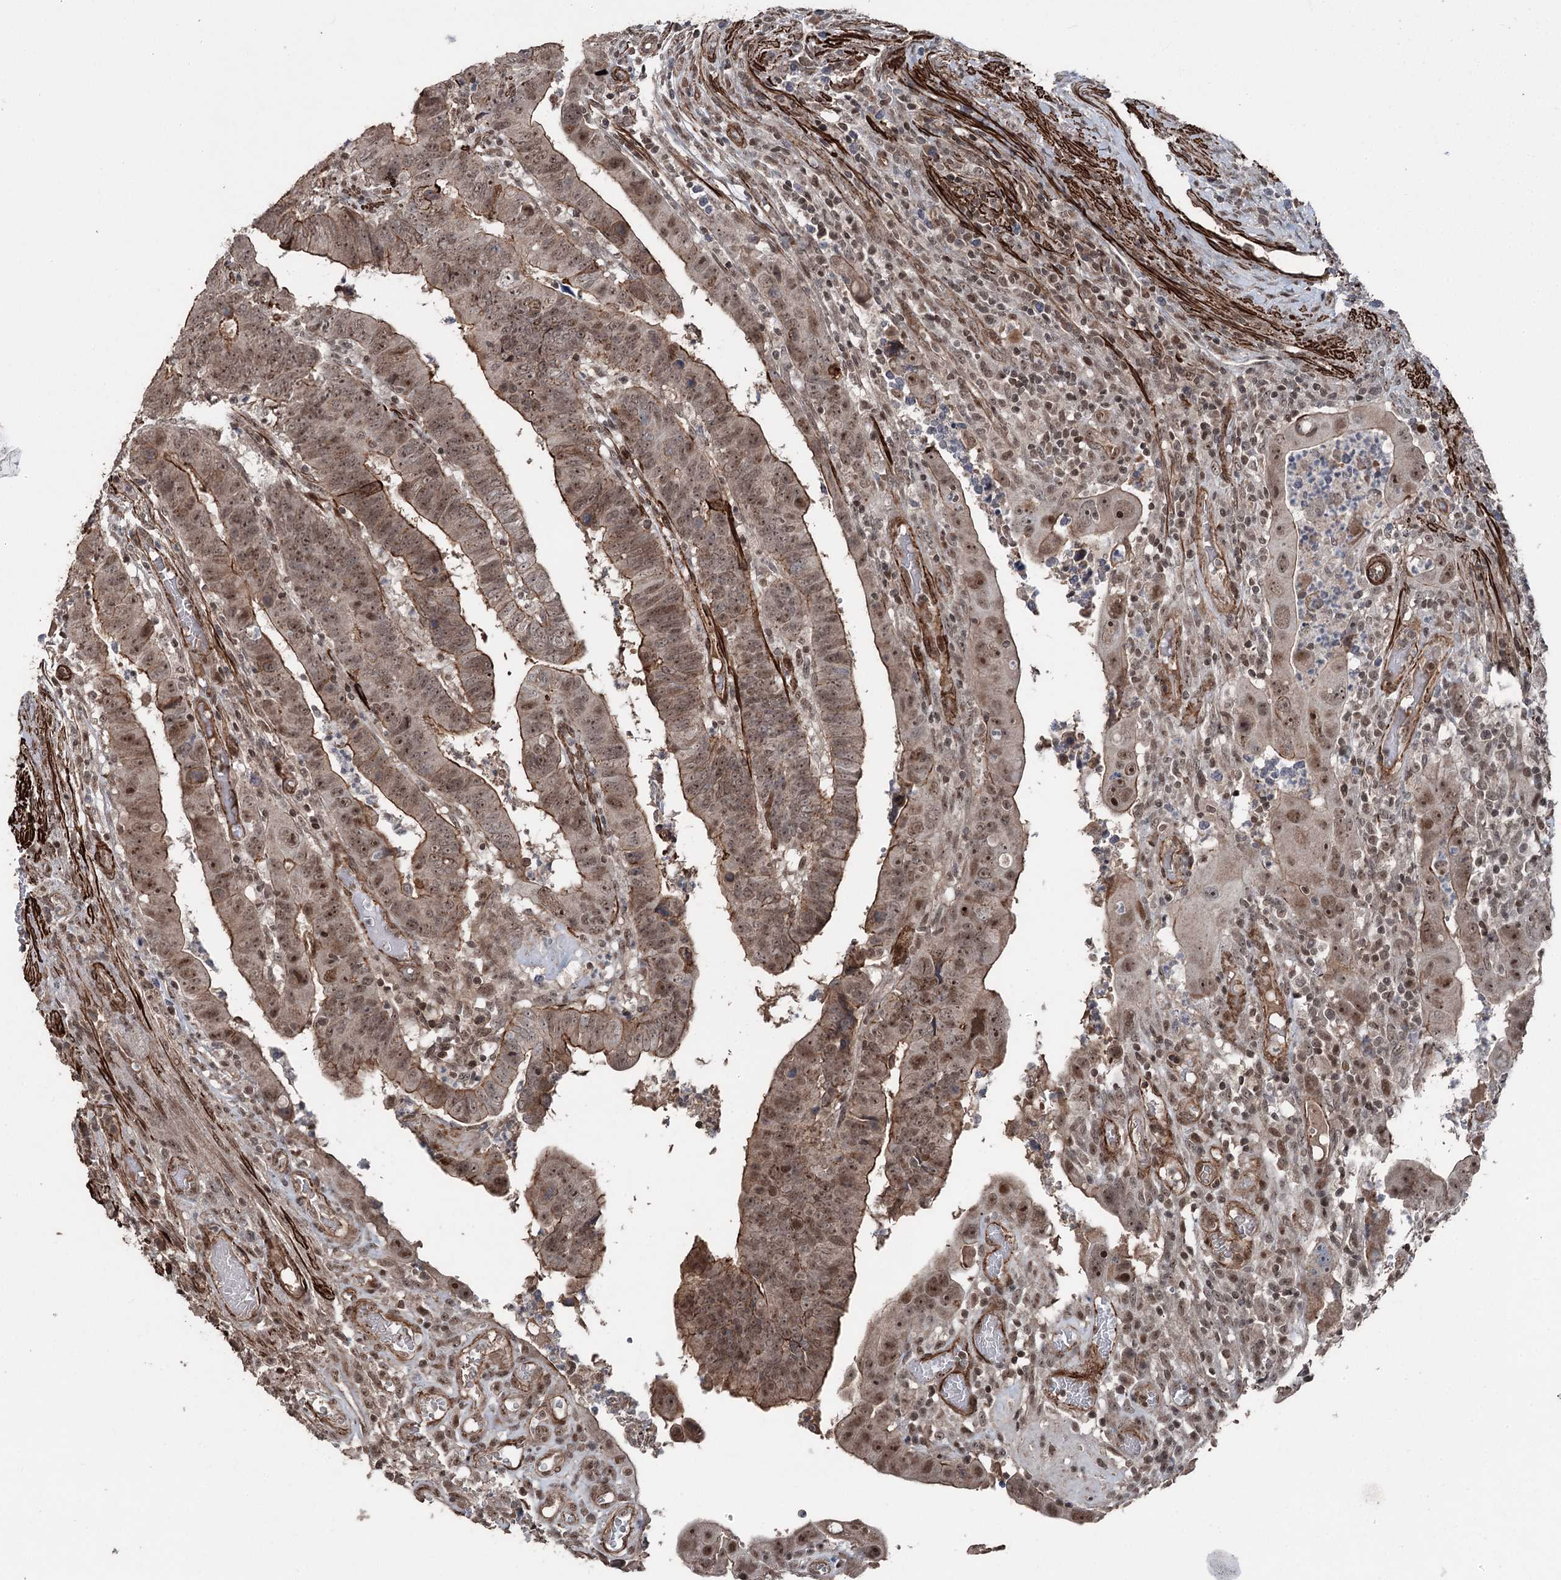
{"staining": {"intensity": "moderate", "quantity": ">75%", "location": "cytoplasmic/membranous,nuclear"}, "tissue": "colorectal cancer", "cell_type": "Tumor cells", "image_type": "cancer", "snomed": [{"axis": "morphology", "description": "Normal tissue, NOS"}, {"axis": "morphology", "description": "Adenocarcinoma, NOS"}, {"axis": "topography", "description": "Rectum"}], "caption": "This micrograph displays adenocarcinoma (colorectal) stained with immunohistochemistry (IHC) to label a protein in brown. The cytoplasmic/membranous and nuclear of tumor cells show moderate positivity for the protein. Nuclei are counter-stained blue.", "gene": "CCDC82", "patient": {"sex": "female", "age": 65}}